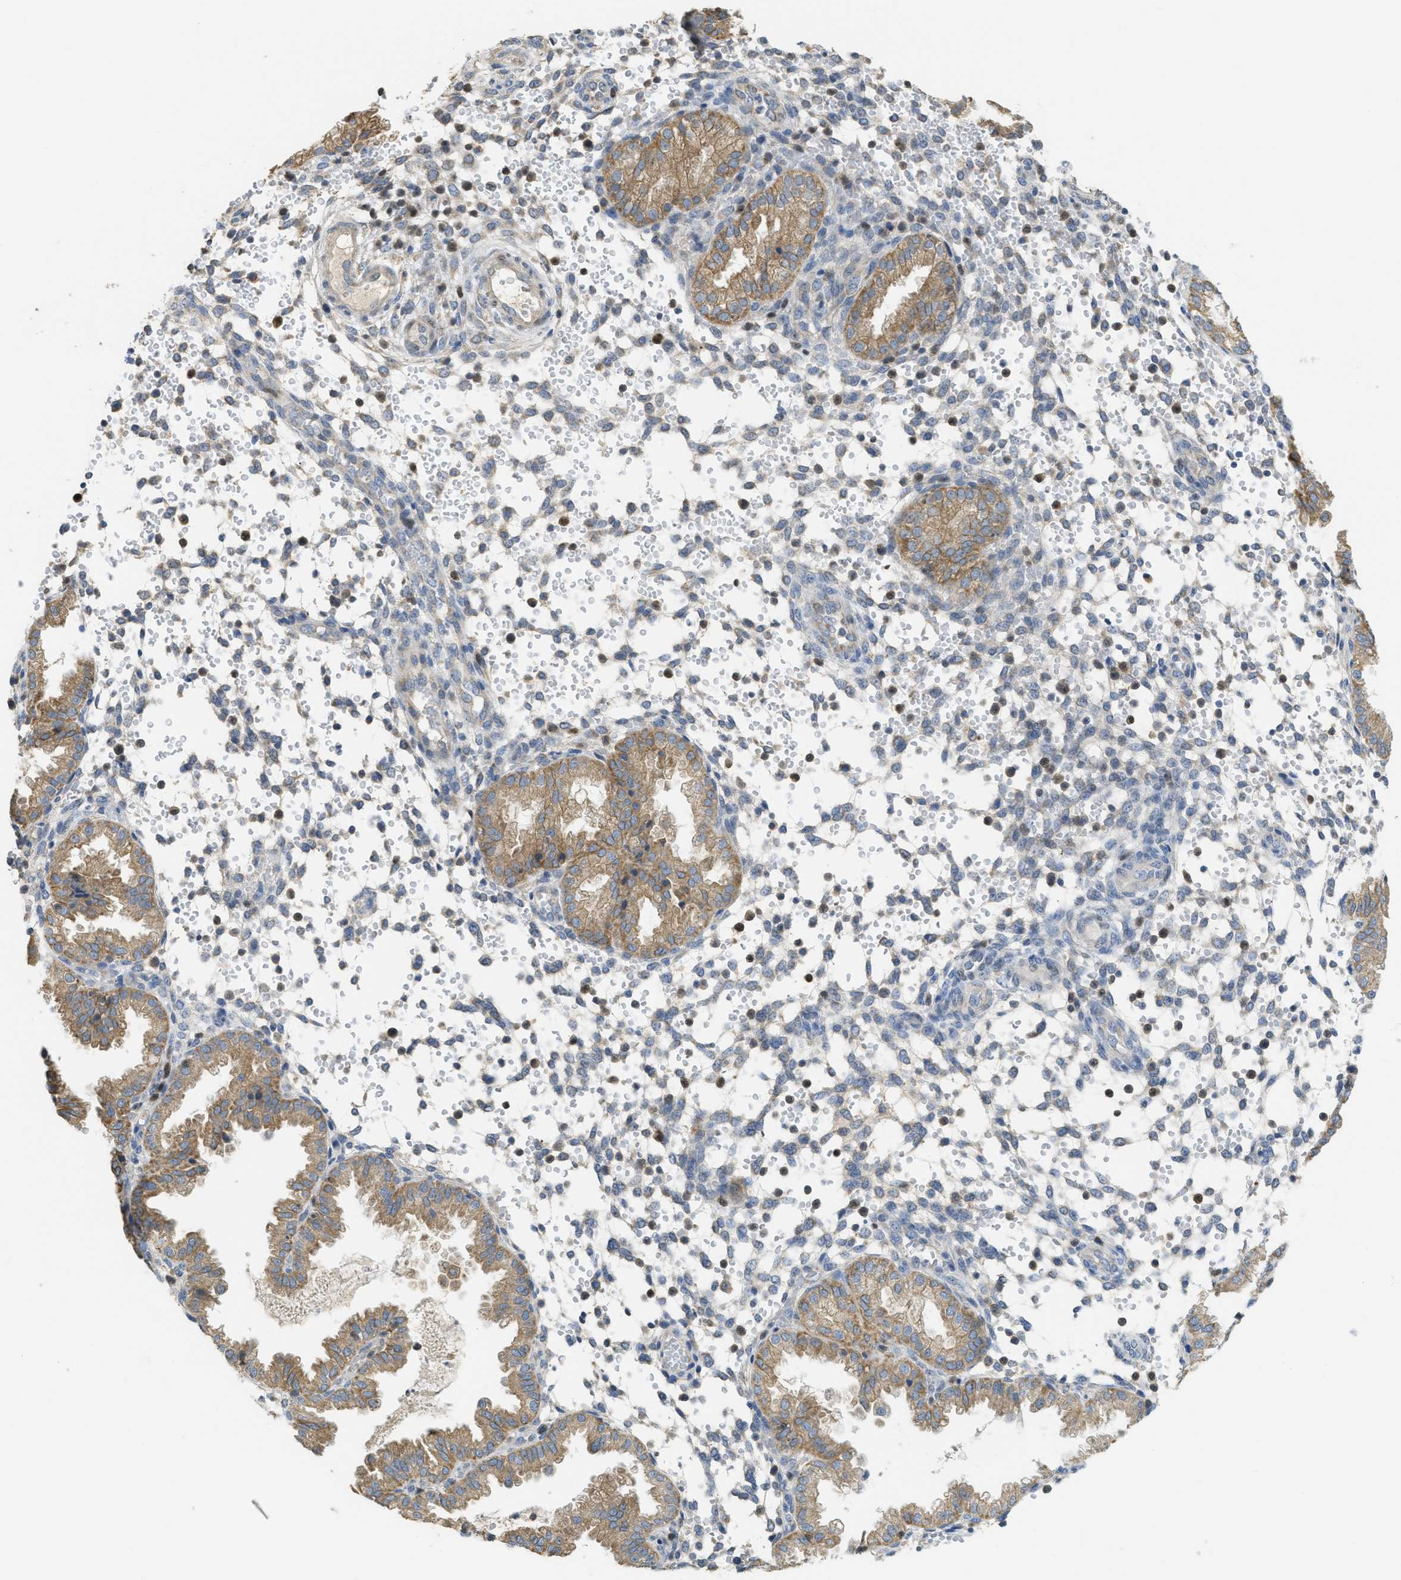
{"staining": {"intensity": "negative", "quantity": "none", "location": "none"}, "tissue": "endometrium", "cell_type": "Cells in endometrial stroma", "image_type": "normal", "snomed": [{"axis": "morphology", "description": "Normal tissue, NOS"}, {"axis": "topography", "description": "Endometrium"}], "caption": "DAB (3,3'-diaminobenzidine) immunohistochemical staining of unremarkable endometrium exhibits no significant positivity in cells in endometrial stroma. (Brightfield microscopy of DAB (3,3'-diaminobenzidine) immunohistochemistry at high magnification).", "gene": "SFXN2", "patient": {"sex": "female", "age": 33}}